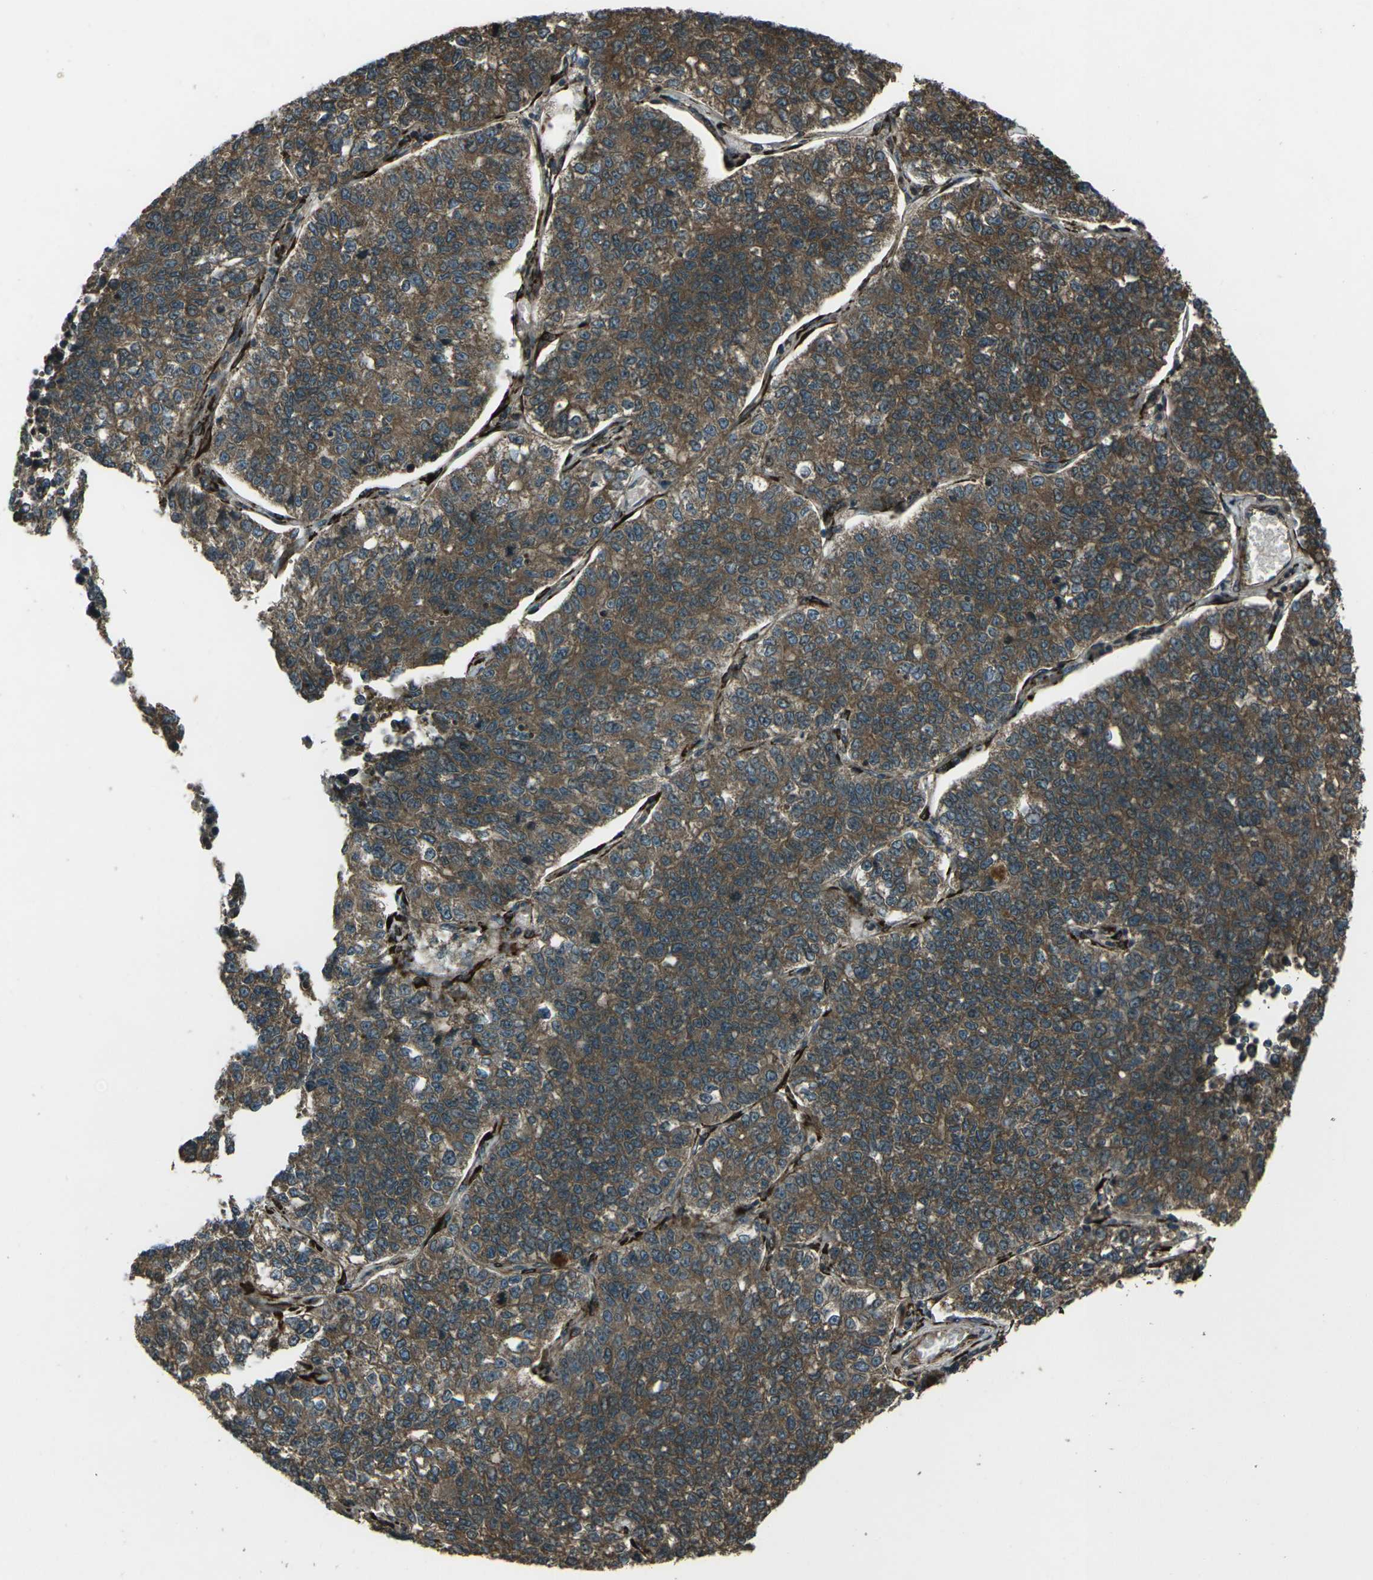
{"staining": {"intensity": "strong", "quantity": ">75%", "location": "cytoplasmic/membranous"}, "tissue": "lung cancer", "cell_type": "Tumor cells", "image_type": "cancer", "snomed": [{"axis": "morphology", "description": "Adenocarcinoma, NOS"}, {"axis": "topography", "description": "Lung"}], "caption": "Lung cancer tissue demonstrates strong cytoplasmic/membranous staining in about >75% of tumor cells", "gene": "LSMEM1", "patient": {"sex": "male", "age": 49}}